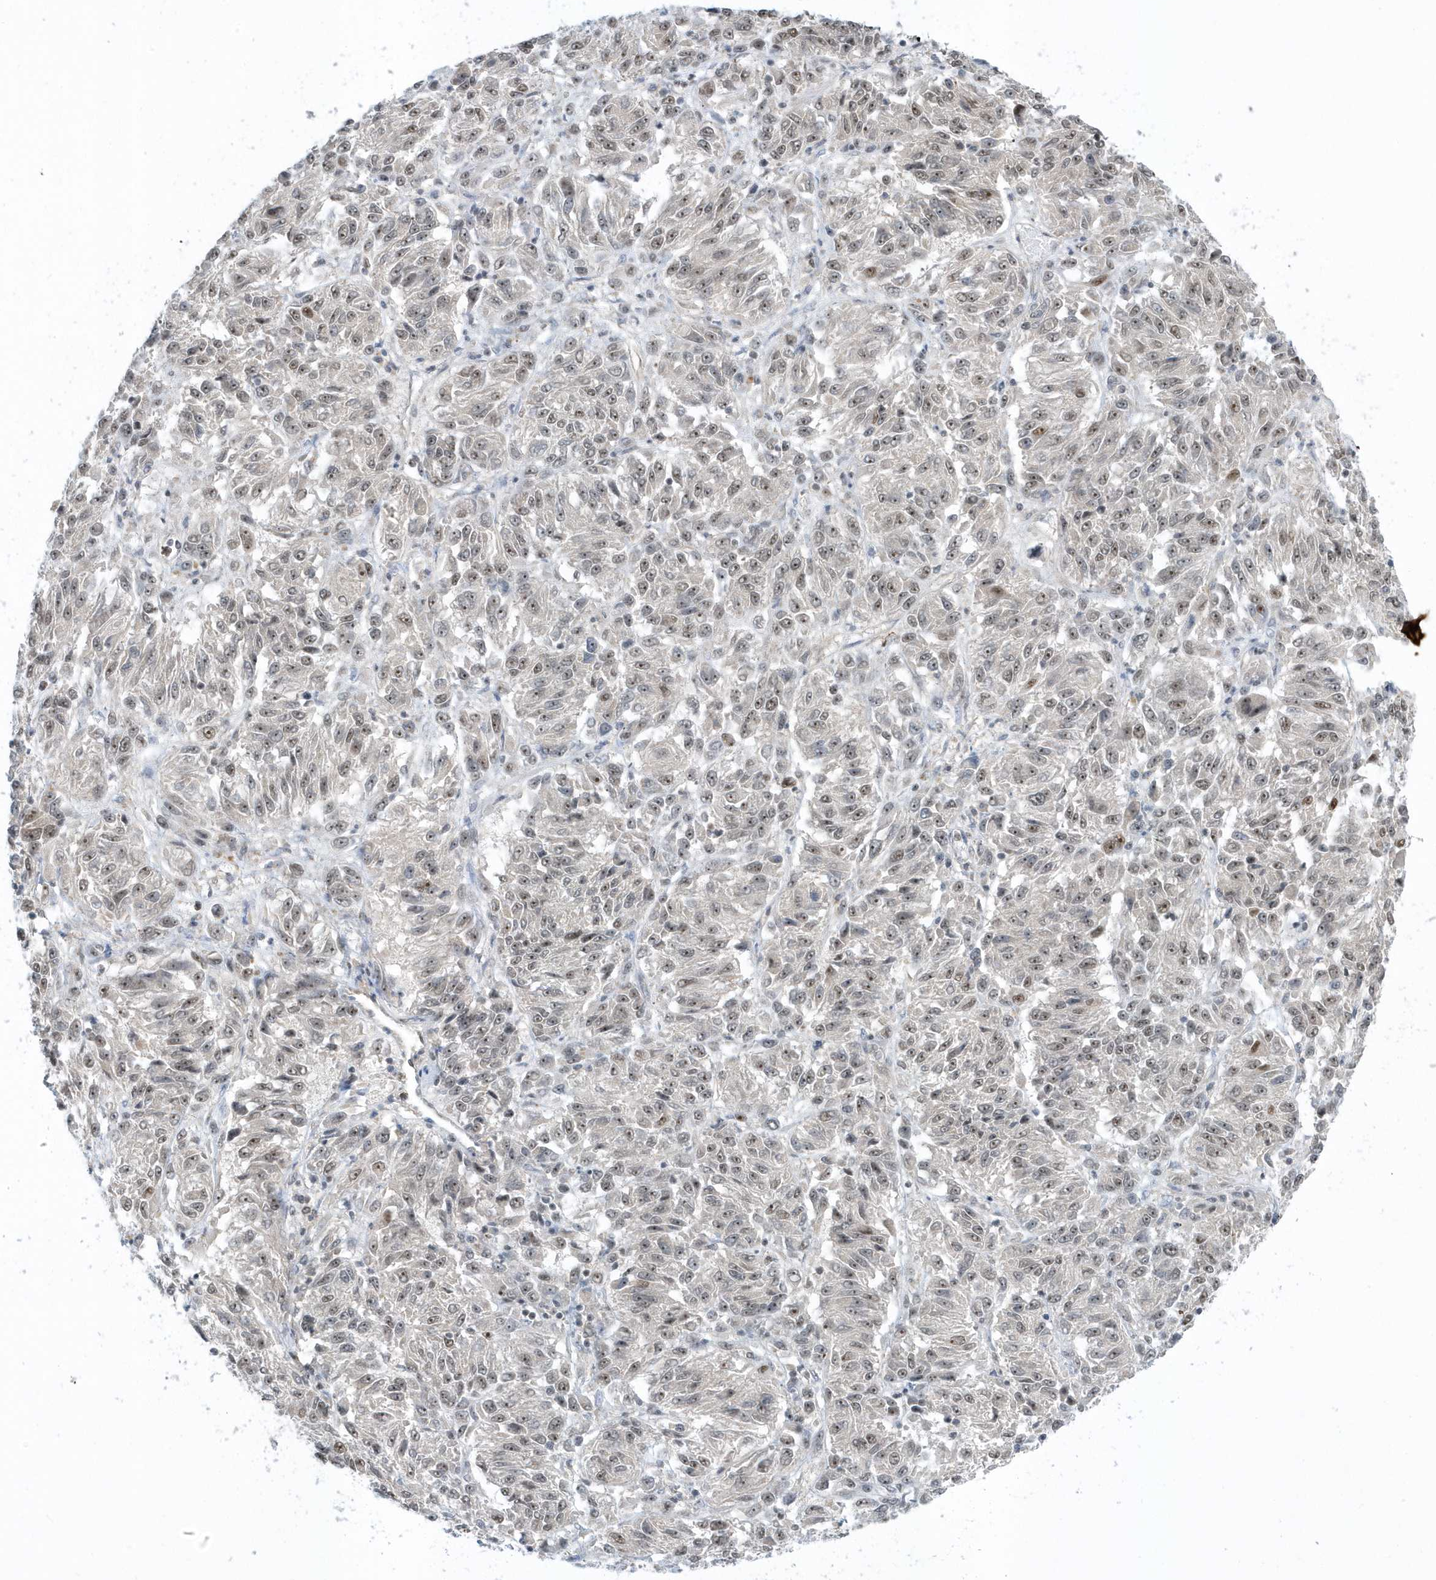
{"staining": {"intensity": "weak", "quantity": ">75%", "location": "nuclear"}, "tissue": "melanoma", "cell_type": "Tumor cells", "image_type": "cancer", "snomed": [{"axis": "morphology", "description": "Malignant melanoma, Metastatic site"}, {"axis": "topography", "description": "Lung"}], "caption": "IHC histopathology image of human malignant melanoma (metastatic site) stained for a protein (brown), which displays low levels of weak nuclear expression in approximately >75% of tumor cells.", "gene": "ZNF740", "patient": {"sex": "male", "age": 64}}